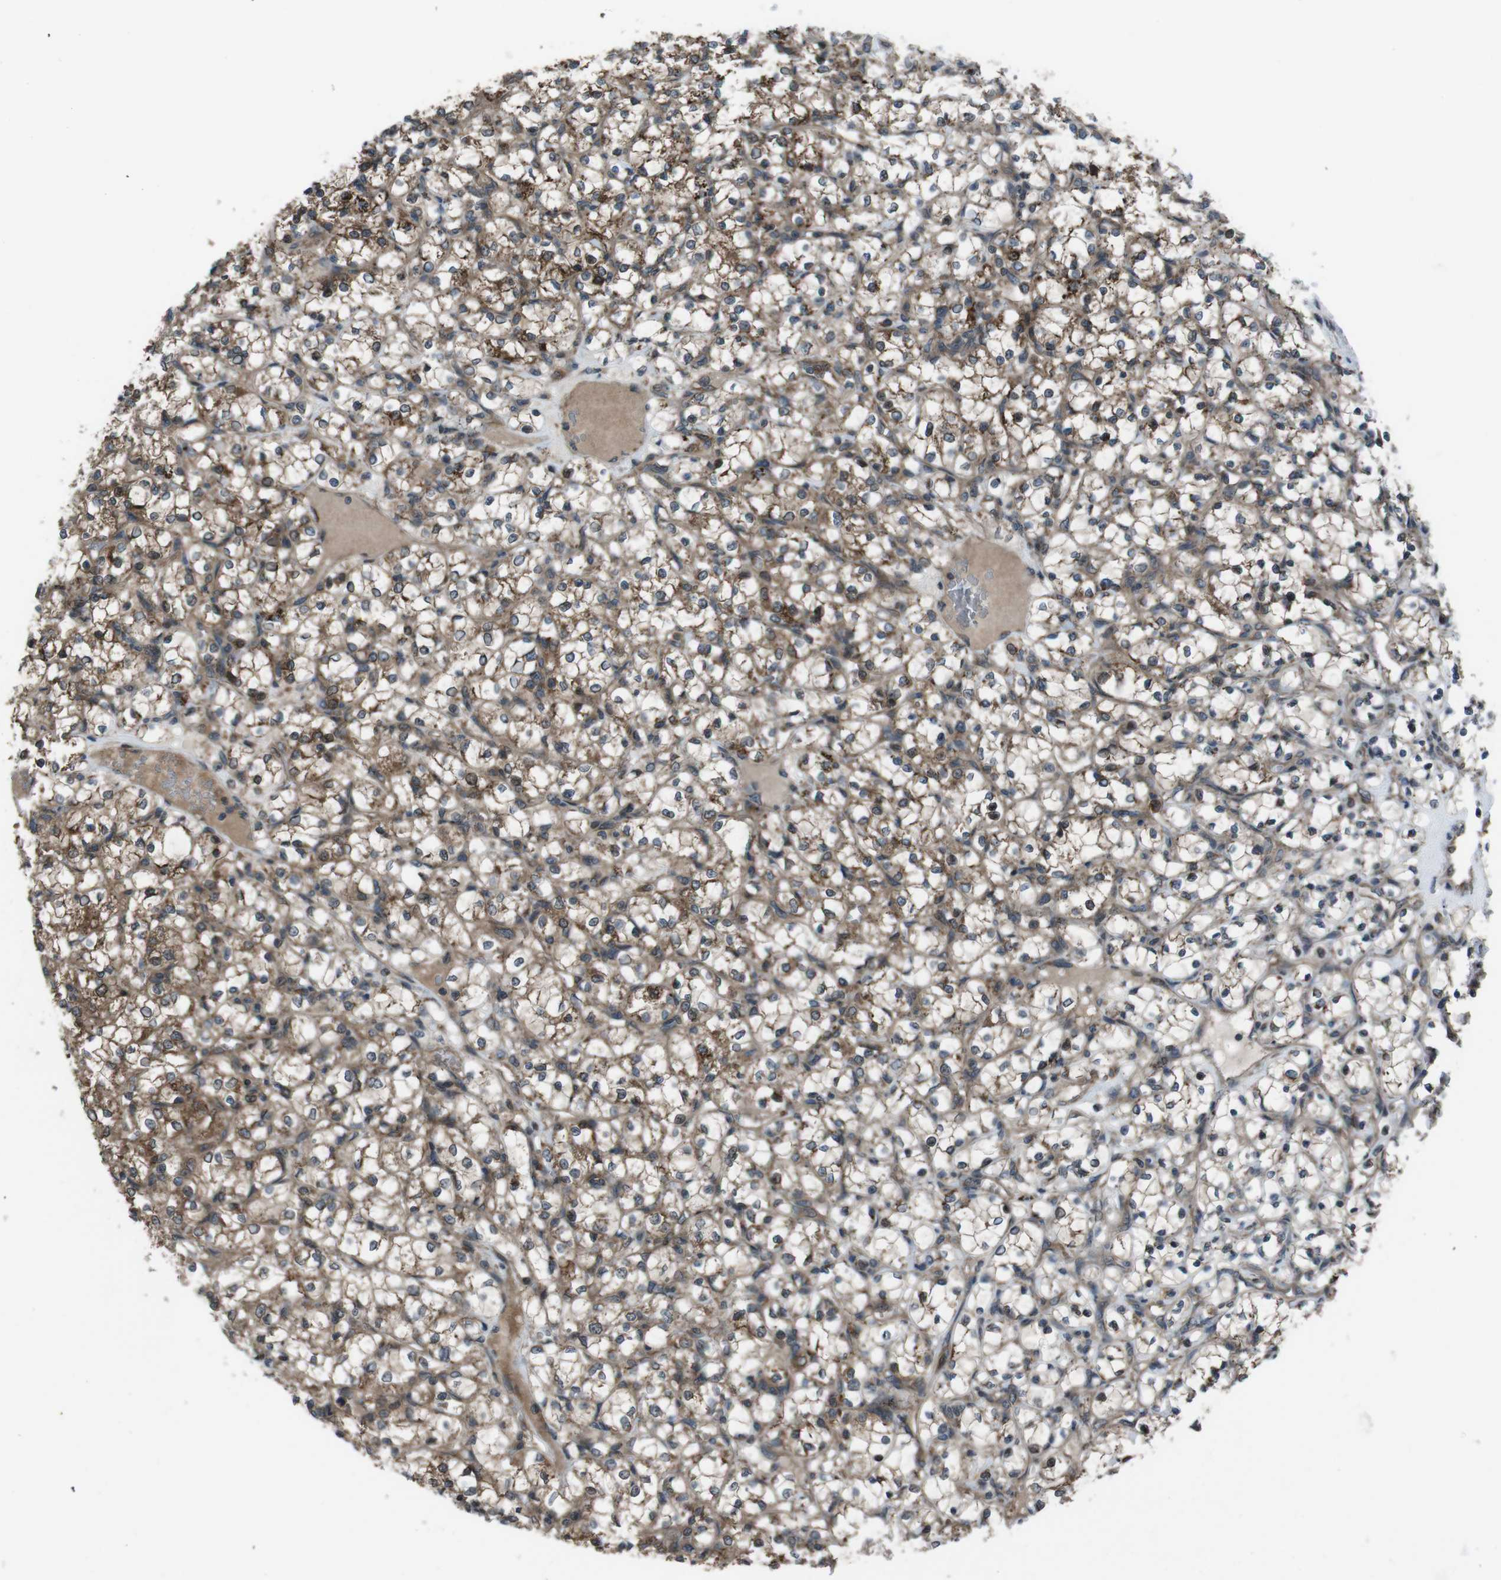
{"staining": {"intensity": "moderate", "quantity": ">75%", "location": "cytoplasmic/membranous"}, "tissue": "renal cancer", "cell_type": "Tumor cells", "image_type": "cancer", "snomed": [{"axis": "morphology", "description": "Adenocarcinoma, NOS"}, {"axis": "topography", "description": "Kidney"}], "caption": "Moderate cytoplasmic/membranous positivity for a protein is identified in about >75% of tumor cells of renal cancer (adenocarcinoma) using immunohistochemistry.", "gene": "SLC27A4", "patient": {"sex": "female", "age": 69}}